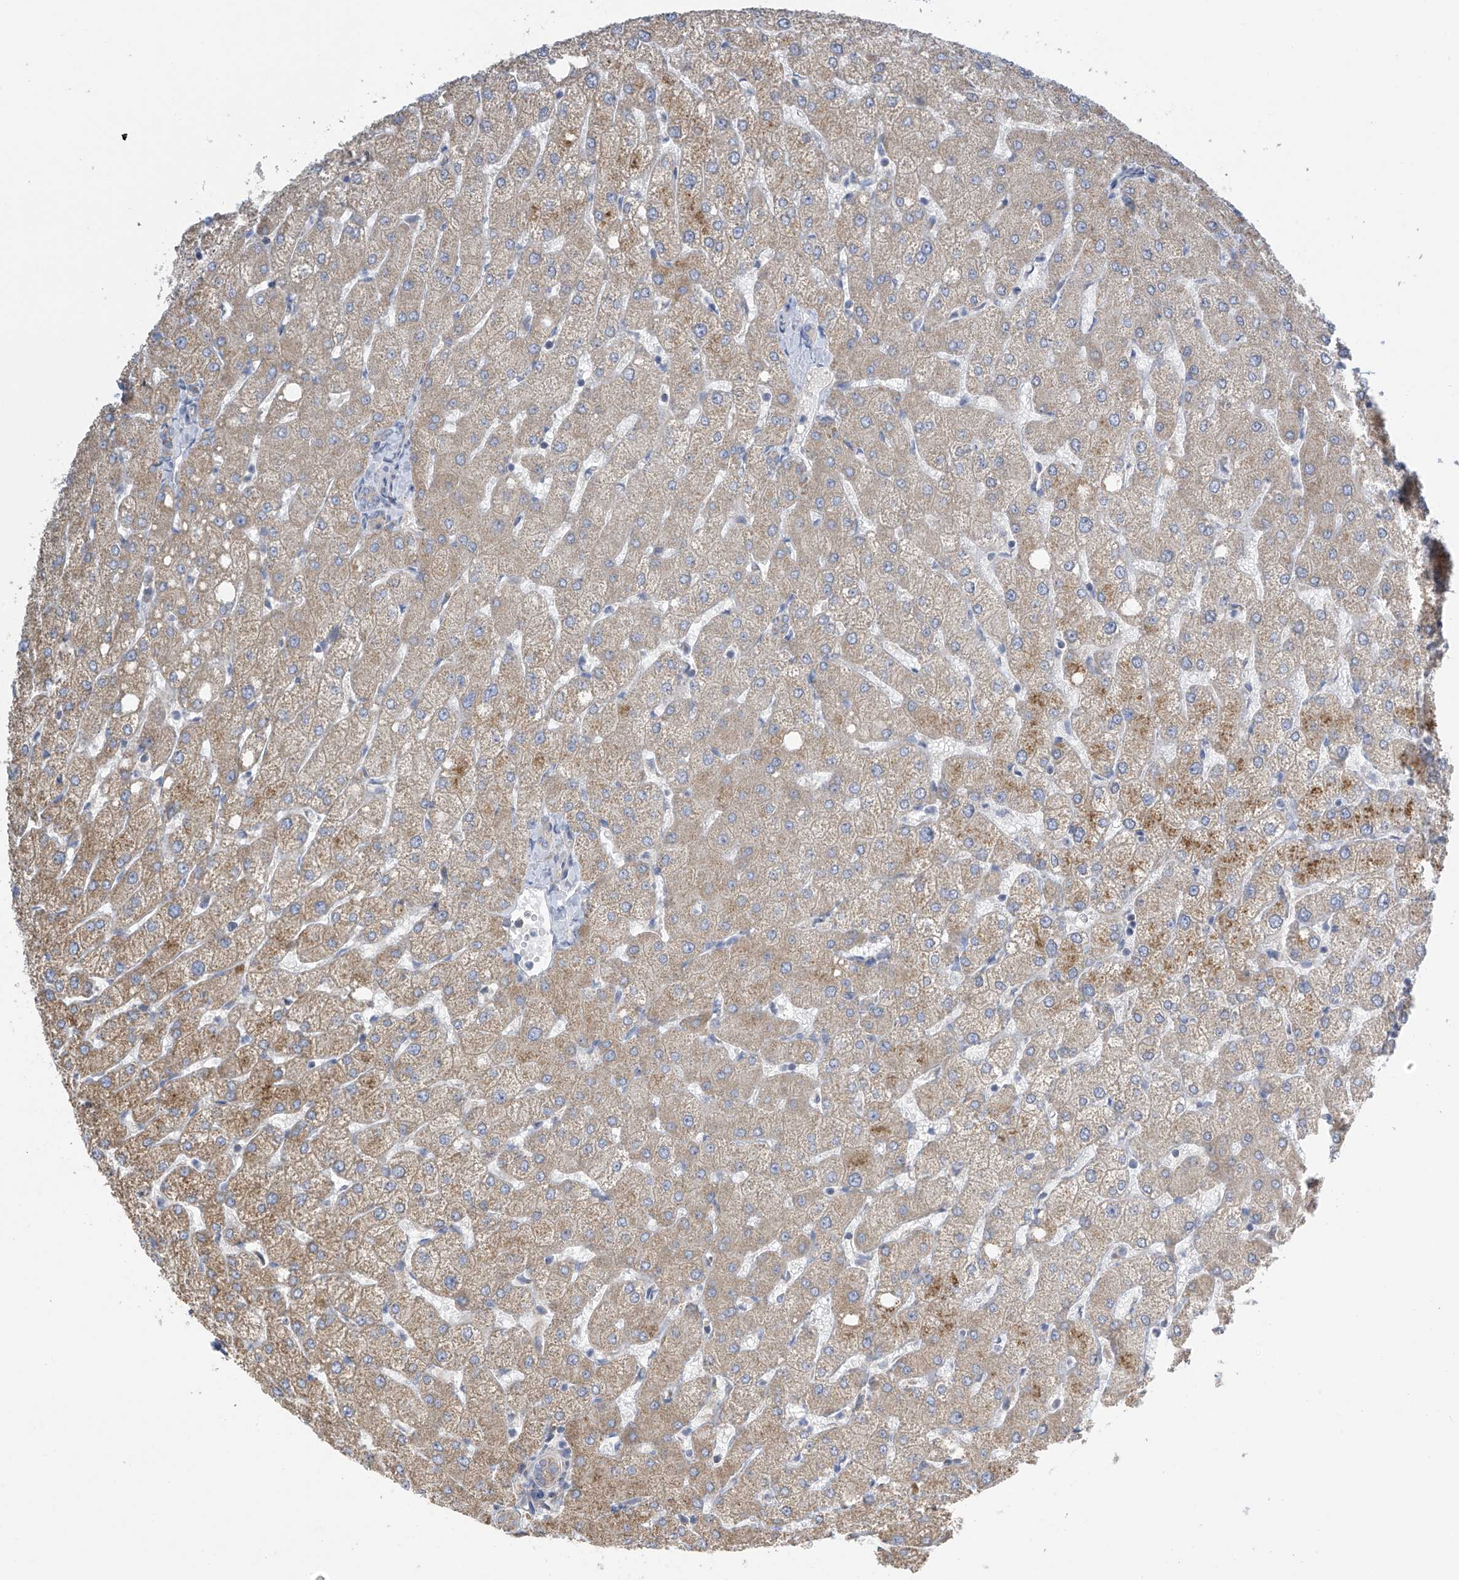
{"staining": {"intensity": "negative", "quantity": "none", "location": "none"}, "tissue": "liver", "cell_type": "Cholangiocytes", "image_type": "normal", "snomed": [{"axis": "morphology", "description": "Normal tissue, NOS"}, {"axis": "topography", "description": "Liver"}], "caption": "Micrograph shows no significant protein expression in cholangiocytes of benign liver. Brightfield microscopy of IHC stained with DAB (3,3'-diaminobenzidine) (brown) and hematoxylin (blue), captured at high magnification.", "gene": "PNPT1", "patient": {"sex": "female", "age": 54}}